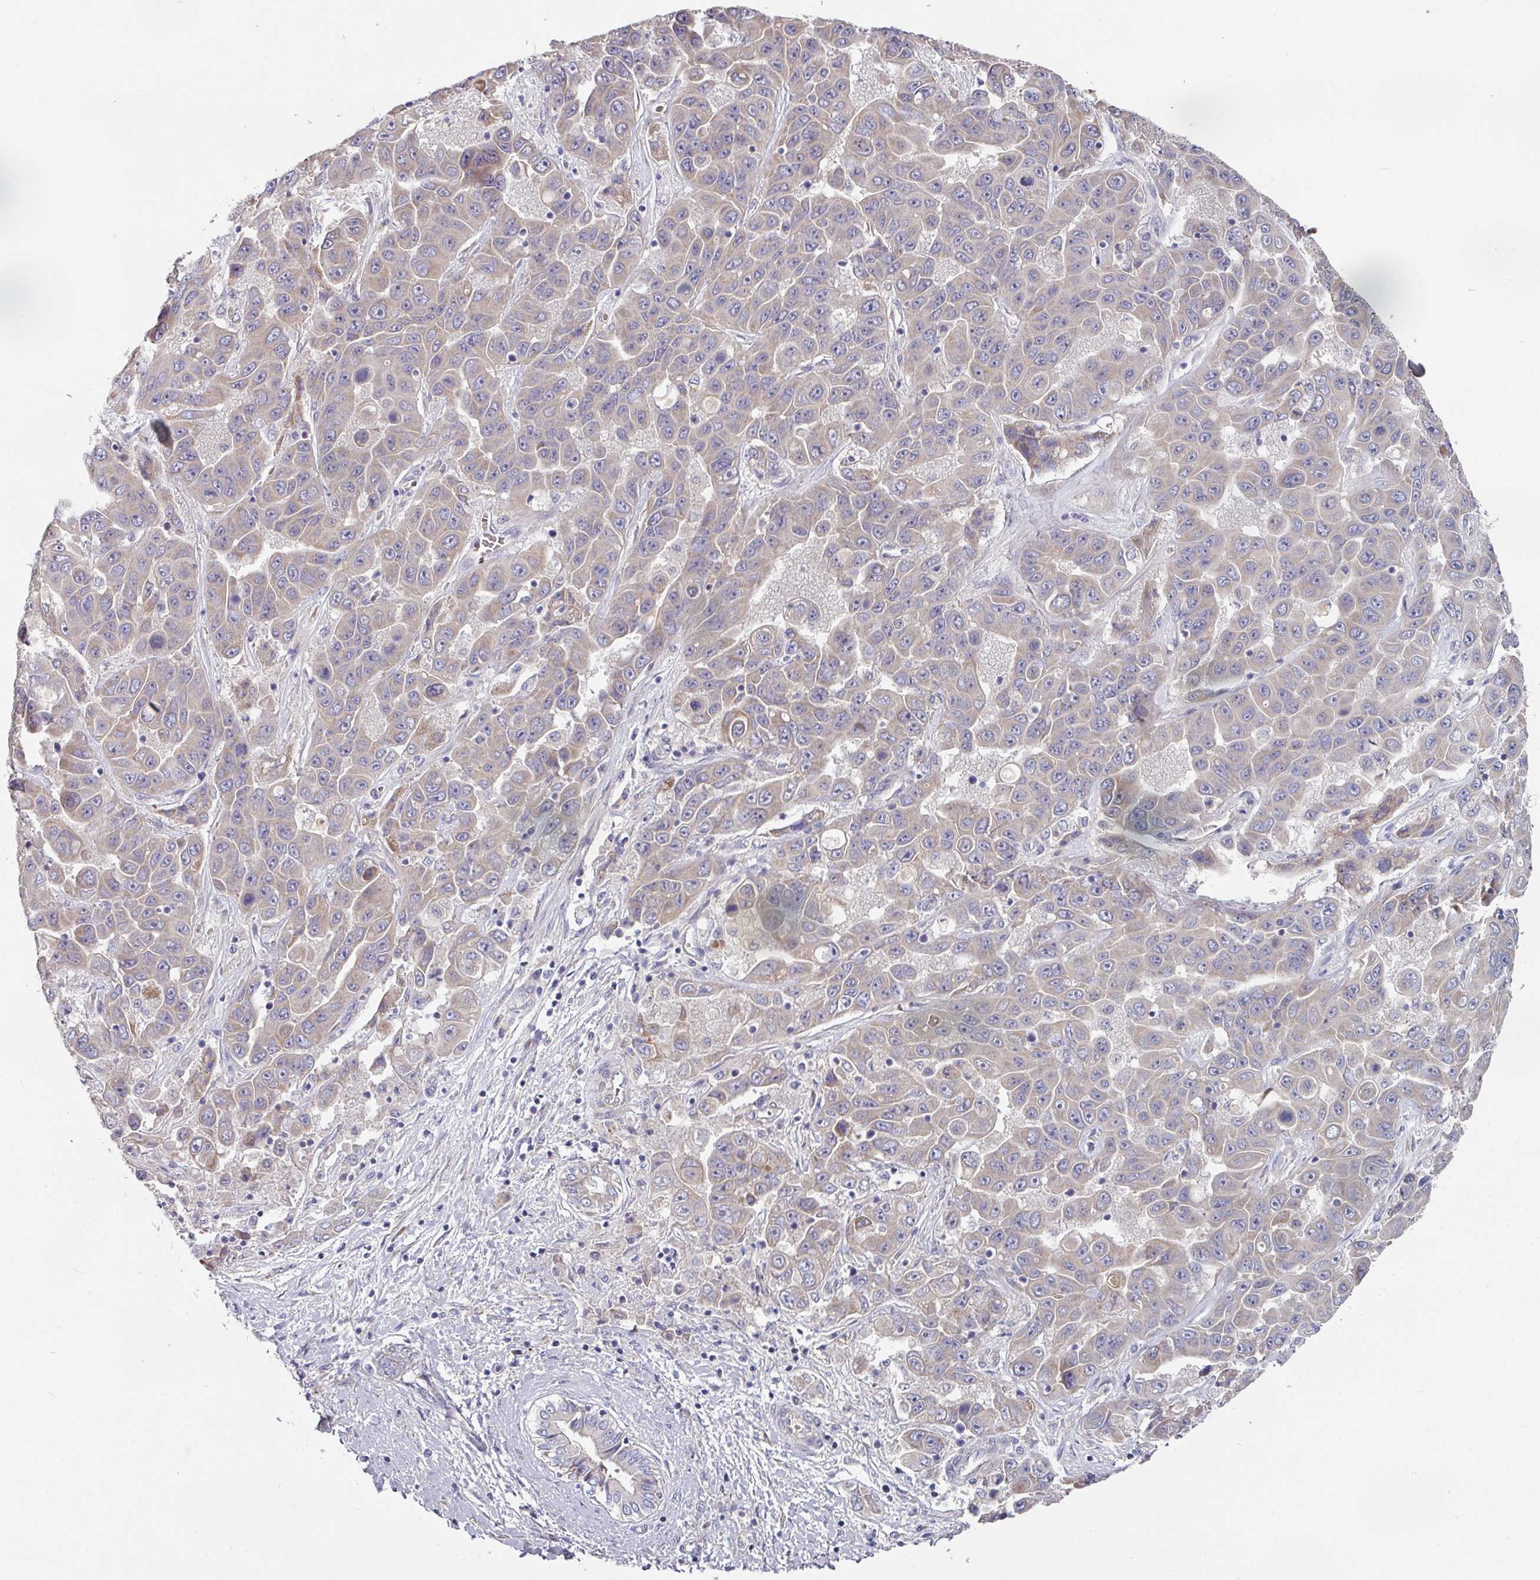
{"staining": {"intensity": "weak", "quantity": ">75%", "location": "cytoplasmic/membranous"}, "tissue": "liver cancer", "cell_type": "Tumor cells", "image_type": "cancer", "snomed": [{"axis": "morphology", "description": "Cholangiocarcinoma"}, {"axis": "topography", "description": "Liver"}], "caption": "Liver cancer (cholangiocarcinoma) stained for a protein shows weak cytoplasmic/membranous positivity in tumor cells. Nuclei are stained in blue.", "gene": "PYROXD2", "patient": {"sex": "female", "age": 52}}